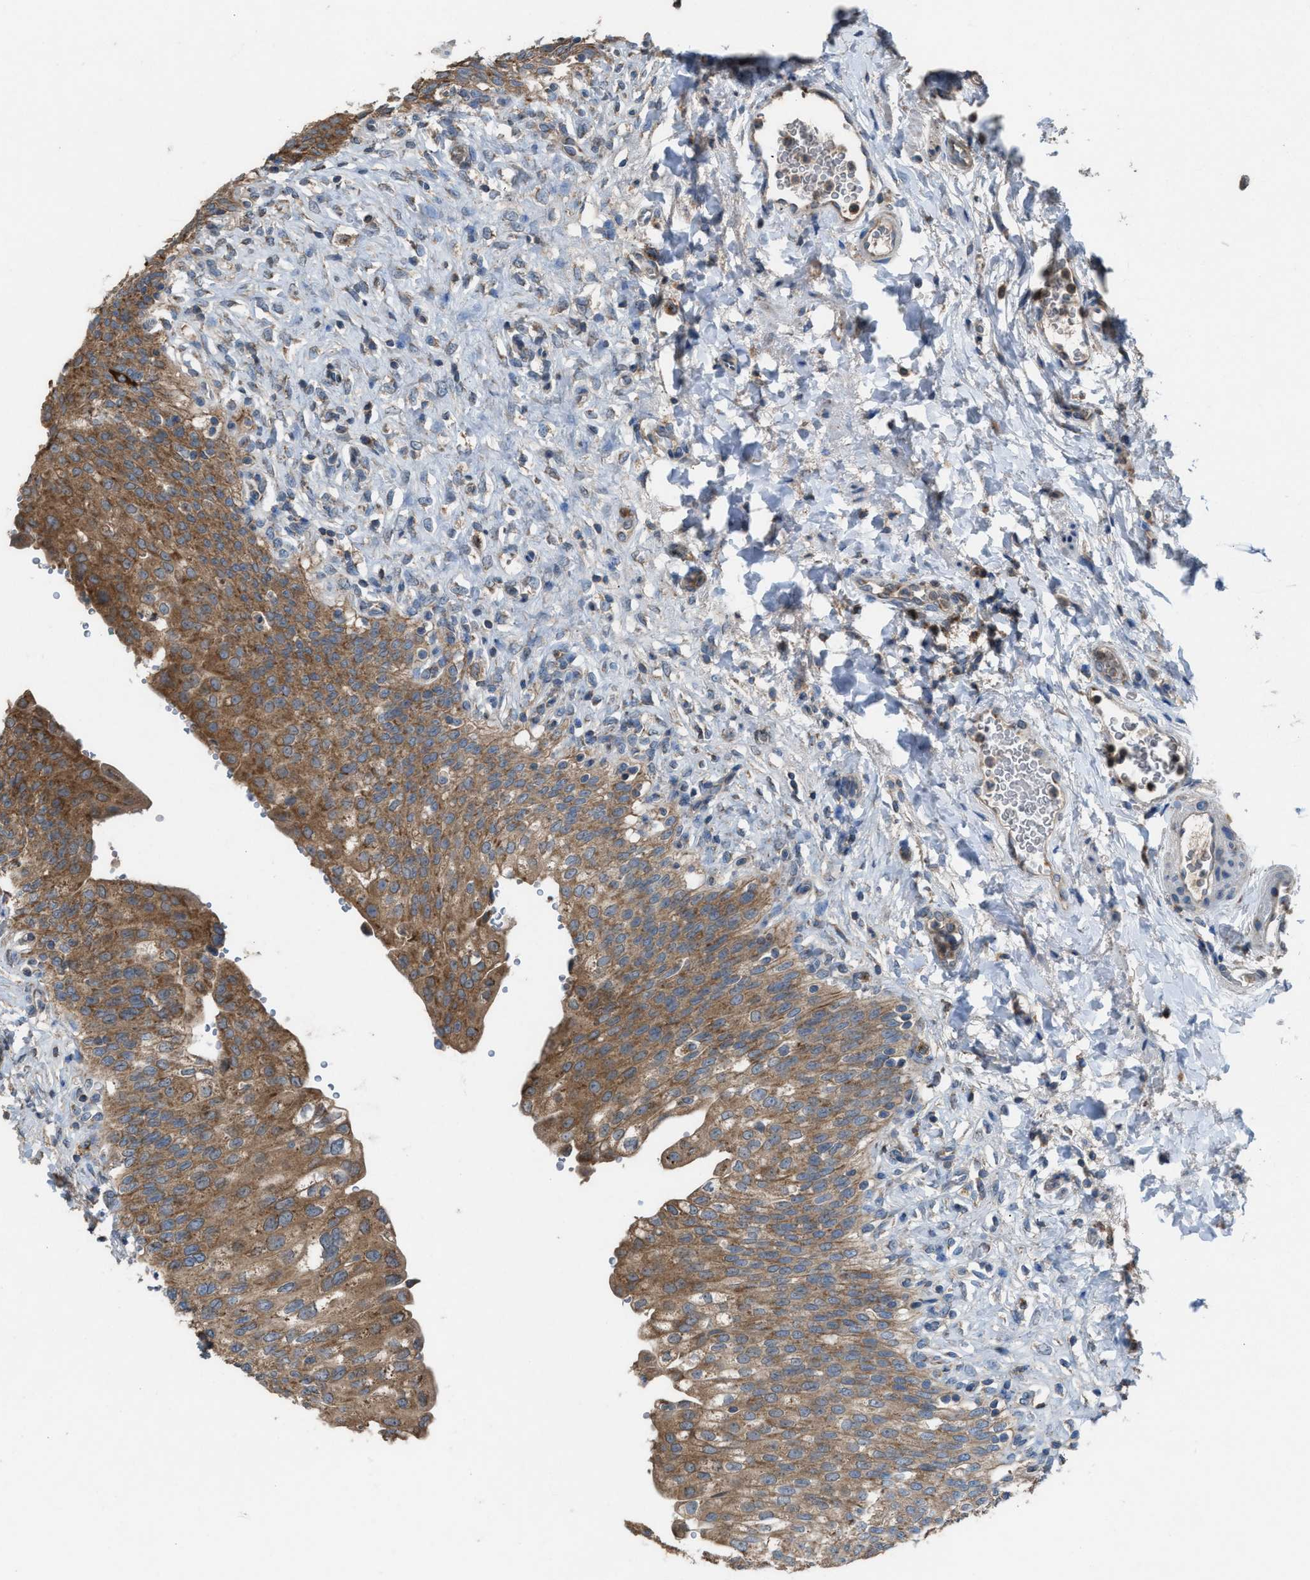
{"staining": {"intensity": "moderate", "quantity": ">75%", "location": "cytoplasmic/membranous"}, "tissue": "urinary bladder", "cell_type": "Urothelial cells", "image_type": "normal", "snomed": [{"axis": "morphology", "description": "Urothelial carcinoma, High grade"}, {"axis": "topography", "description": "Urinary bladder"}], "caption": "This micrograph reveals immunohistochemistry staining of unremarkable urinary bladder, with medium moderate cytoplasmic/membranous expression in about >75% of urothelial cells.", "gene": "TPK1", "patient": {"sex": "male", "age": 46}}